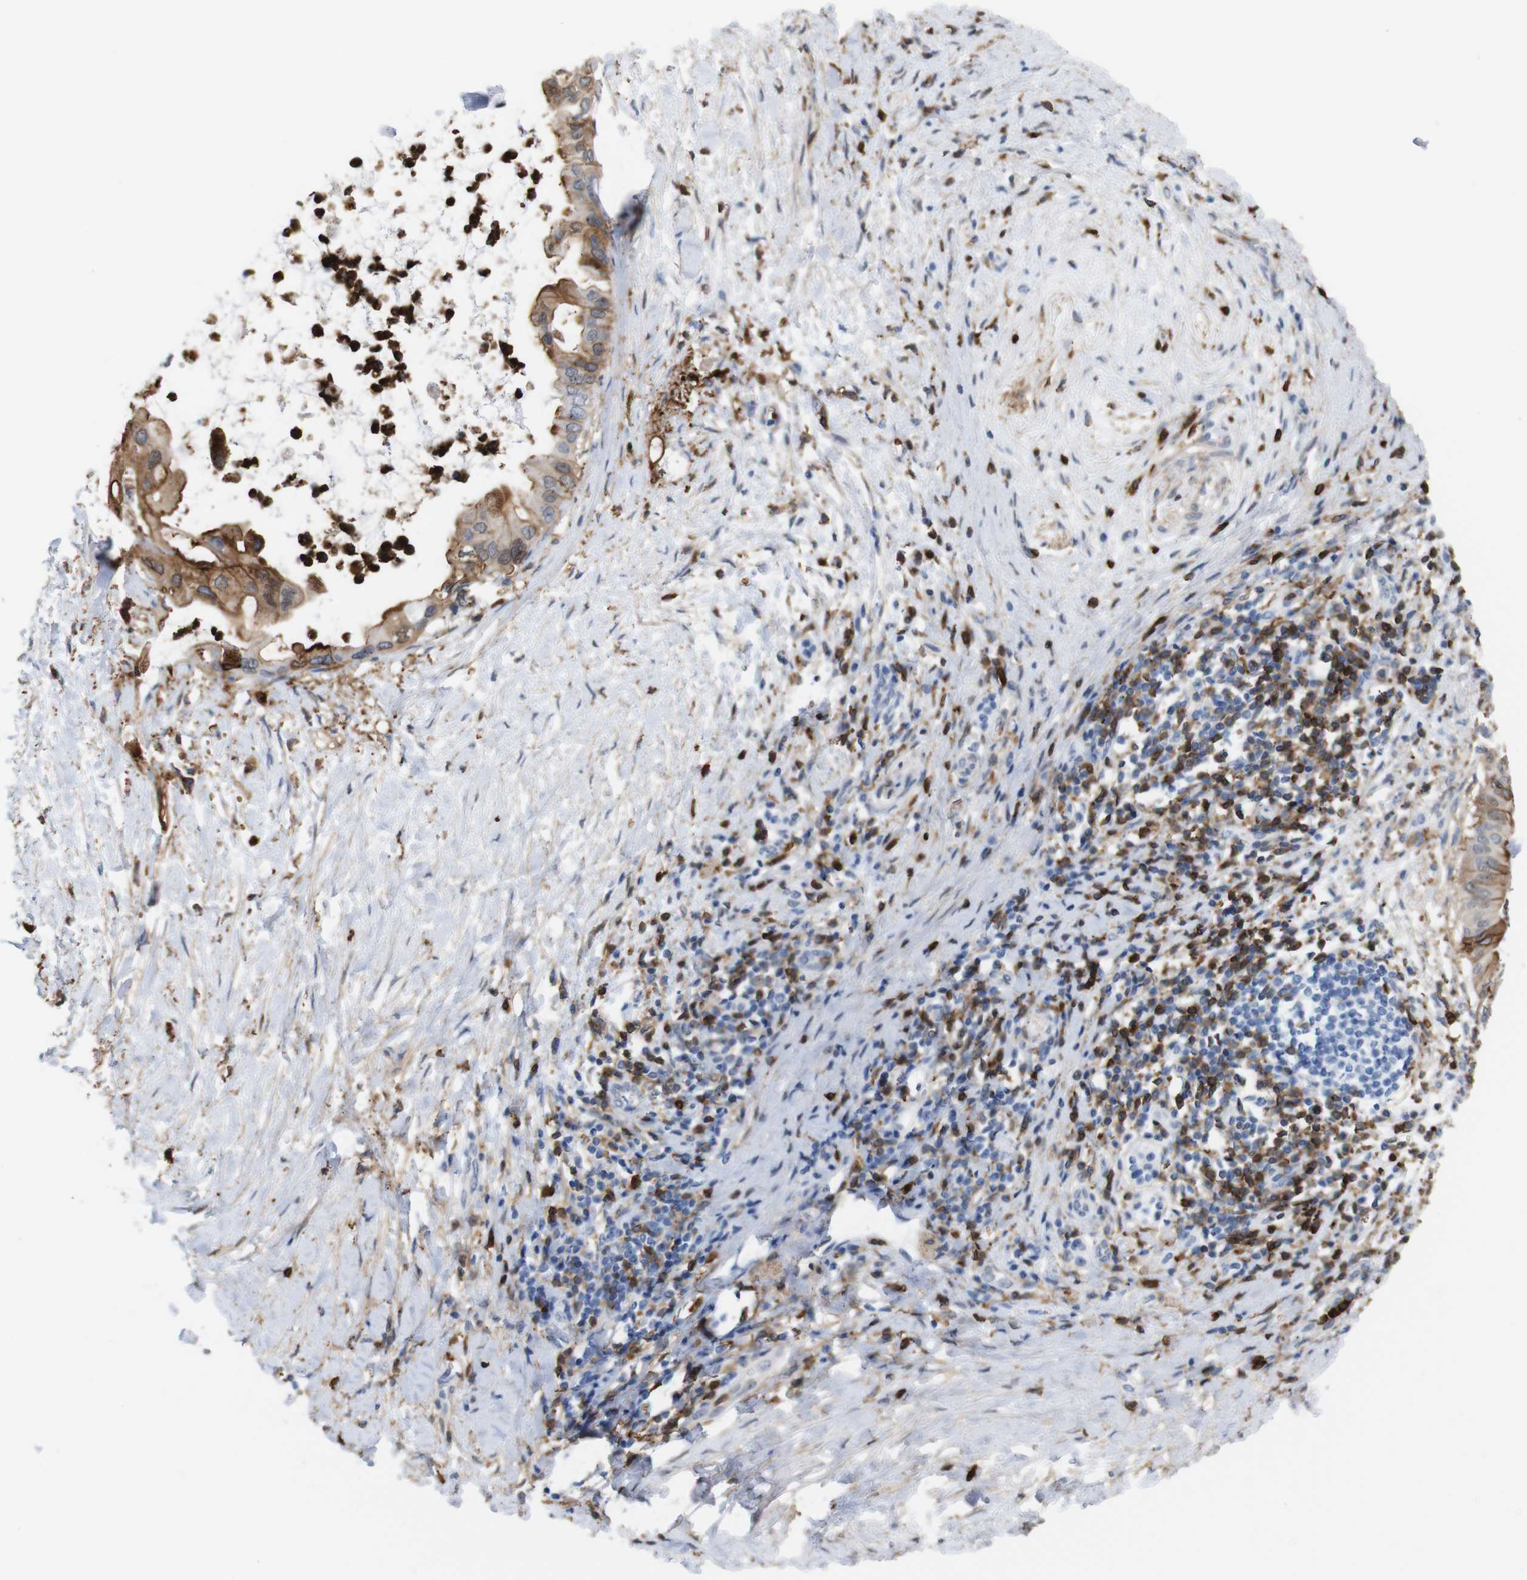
{"staining": {"intensity": "moderate", "quantity": ">75%", "location": "cytoplasmic/membranous"}, "tissue": "pancreatic cancer", "cell_type": "Tumor cells", "image_type": "cancer", "snomed": [{"axis": "morphology", "description": "Adenocarcinoma, NOS"}, {"axis": "topography", "description": "Pancreas"}], "caption": "There is medium levels of moderate cytoplasmic/membranous expression in tumor cells of adenocarcinoma (pancreatic), as demonstrated by immunohistochemical staining (brown color).", "gene": "ANXA1", "patient": {"sex": "male", "age": 55}}